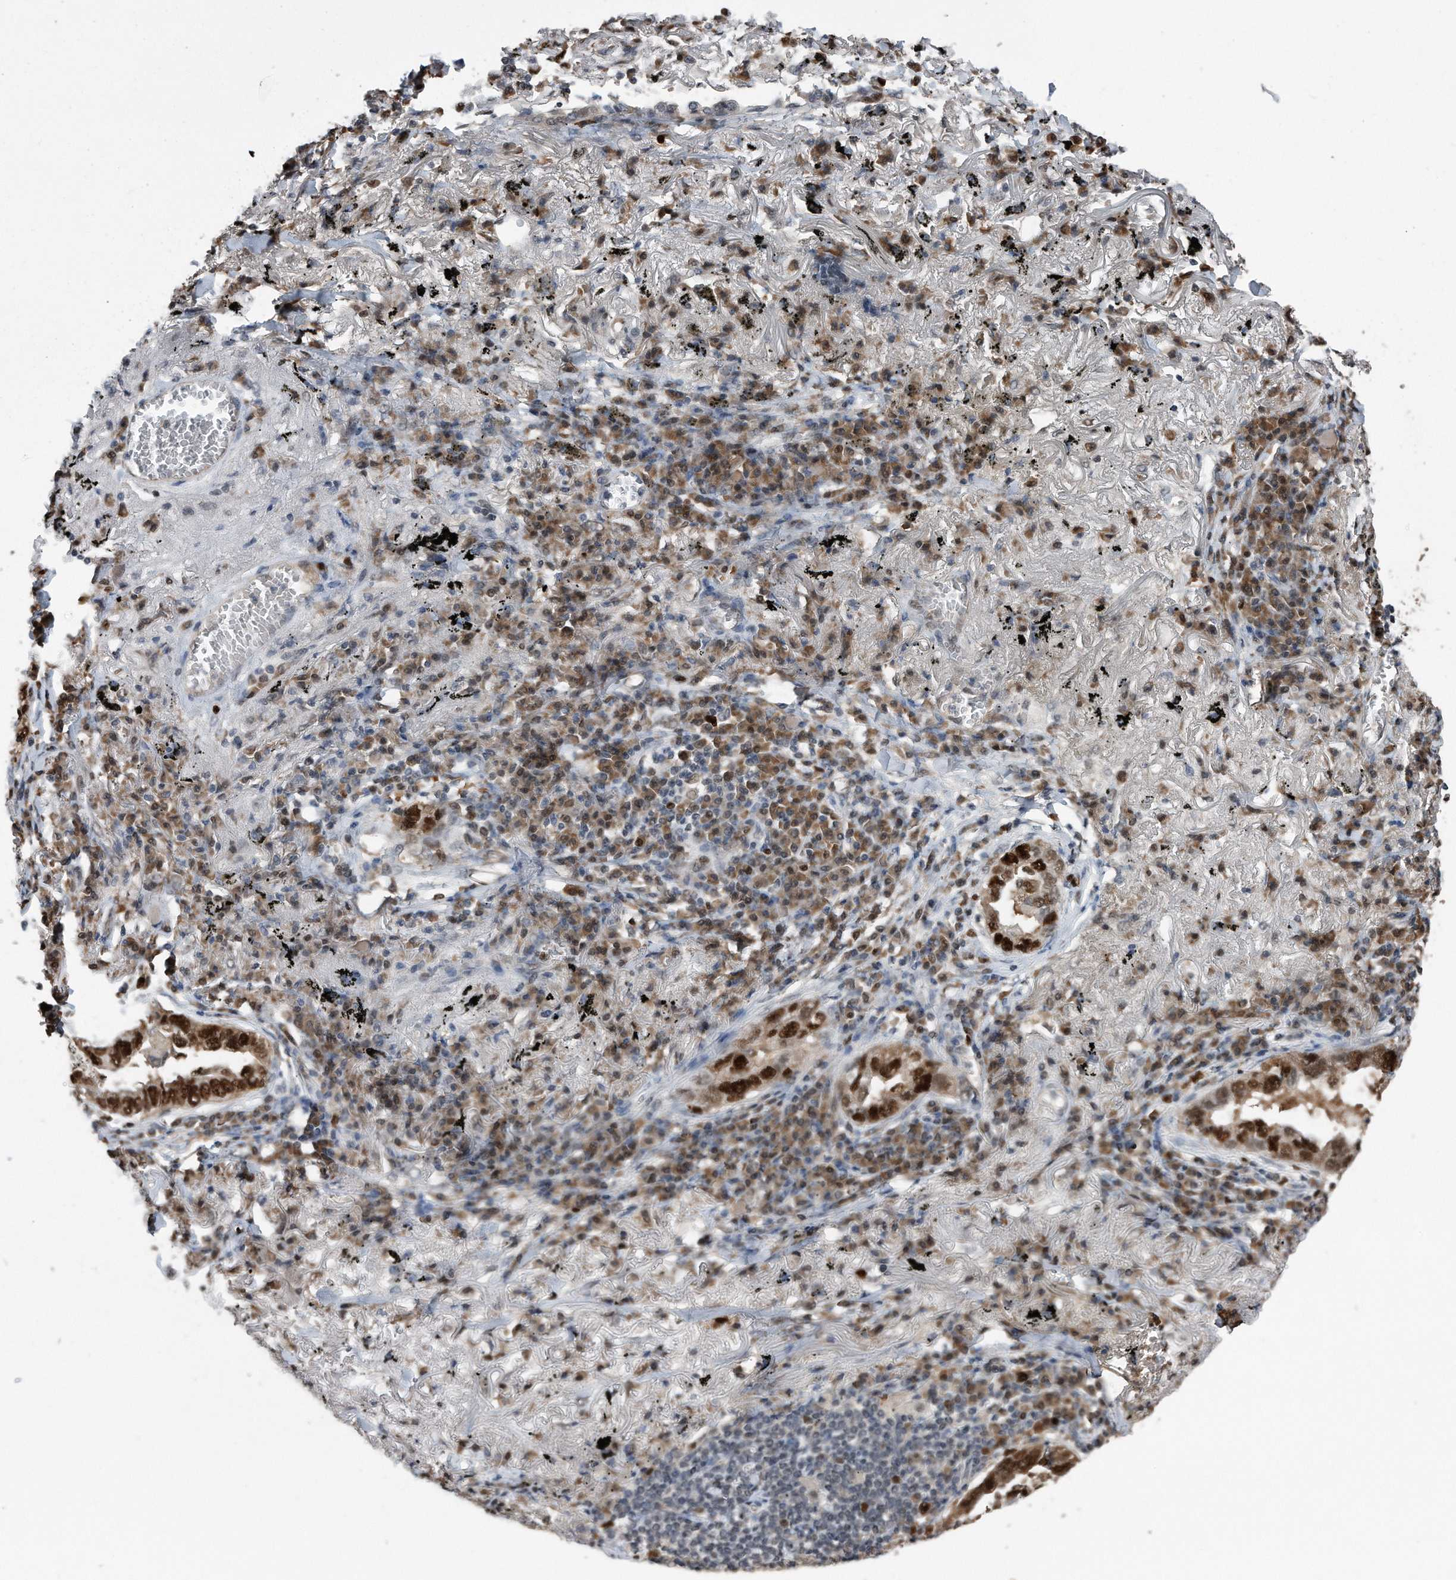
{"staining": {"intensity": "strong", "quantity": ">75%", "location": "nuclear"}, "tissue": "lung cancer", "cell_type": "Tumor cells", "image_type": "cancer", "snomed": [{"axis": "morphology", "description": "Adenocarcinoma, NOS"}, {"axis": "topography", "description": "Lung"}], "caption": "Protein analysis of lung cancer (adenocarcinoma) tissue exhibits strong nuclear positivity in approximately >75% of tumor cells.", "gene": "PCNA", "patient": {"sex": "male", "age": 65}}